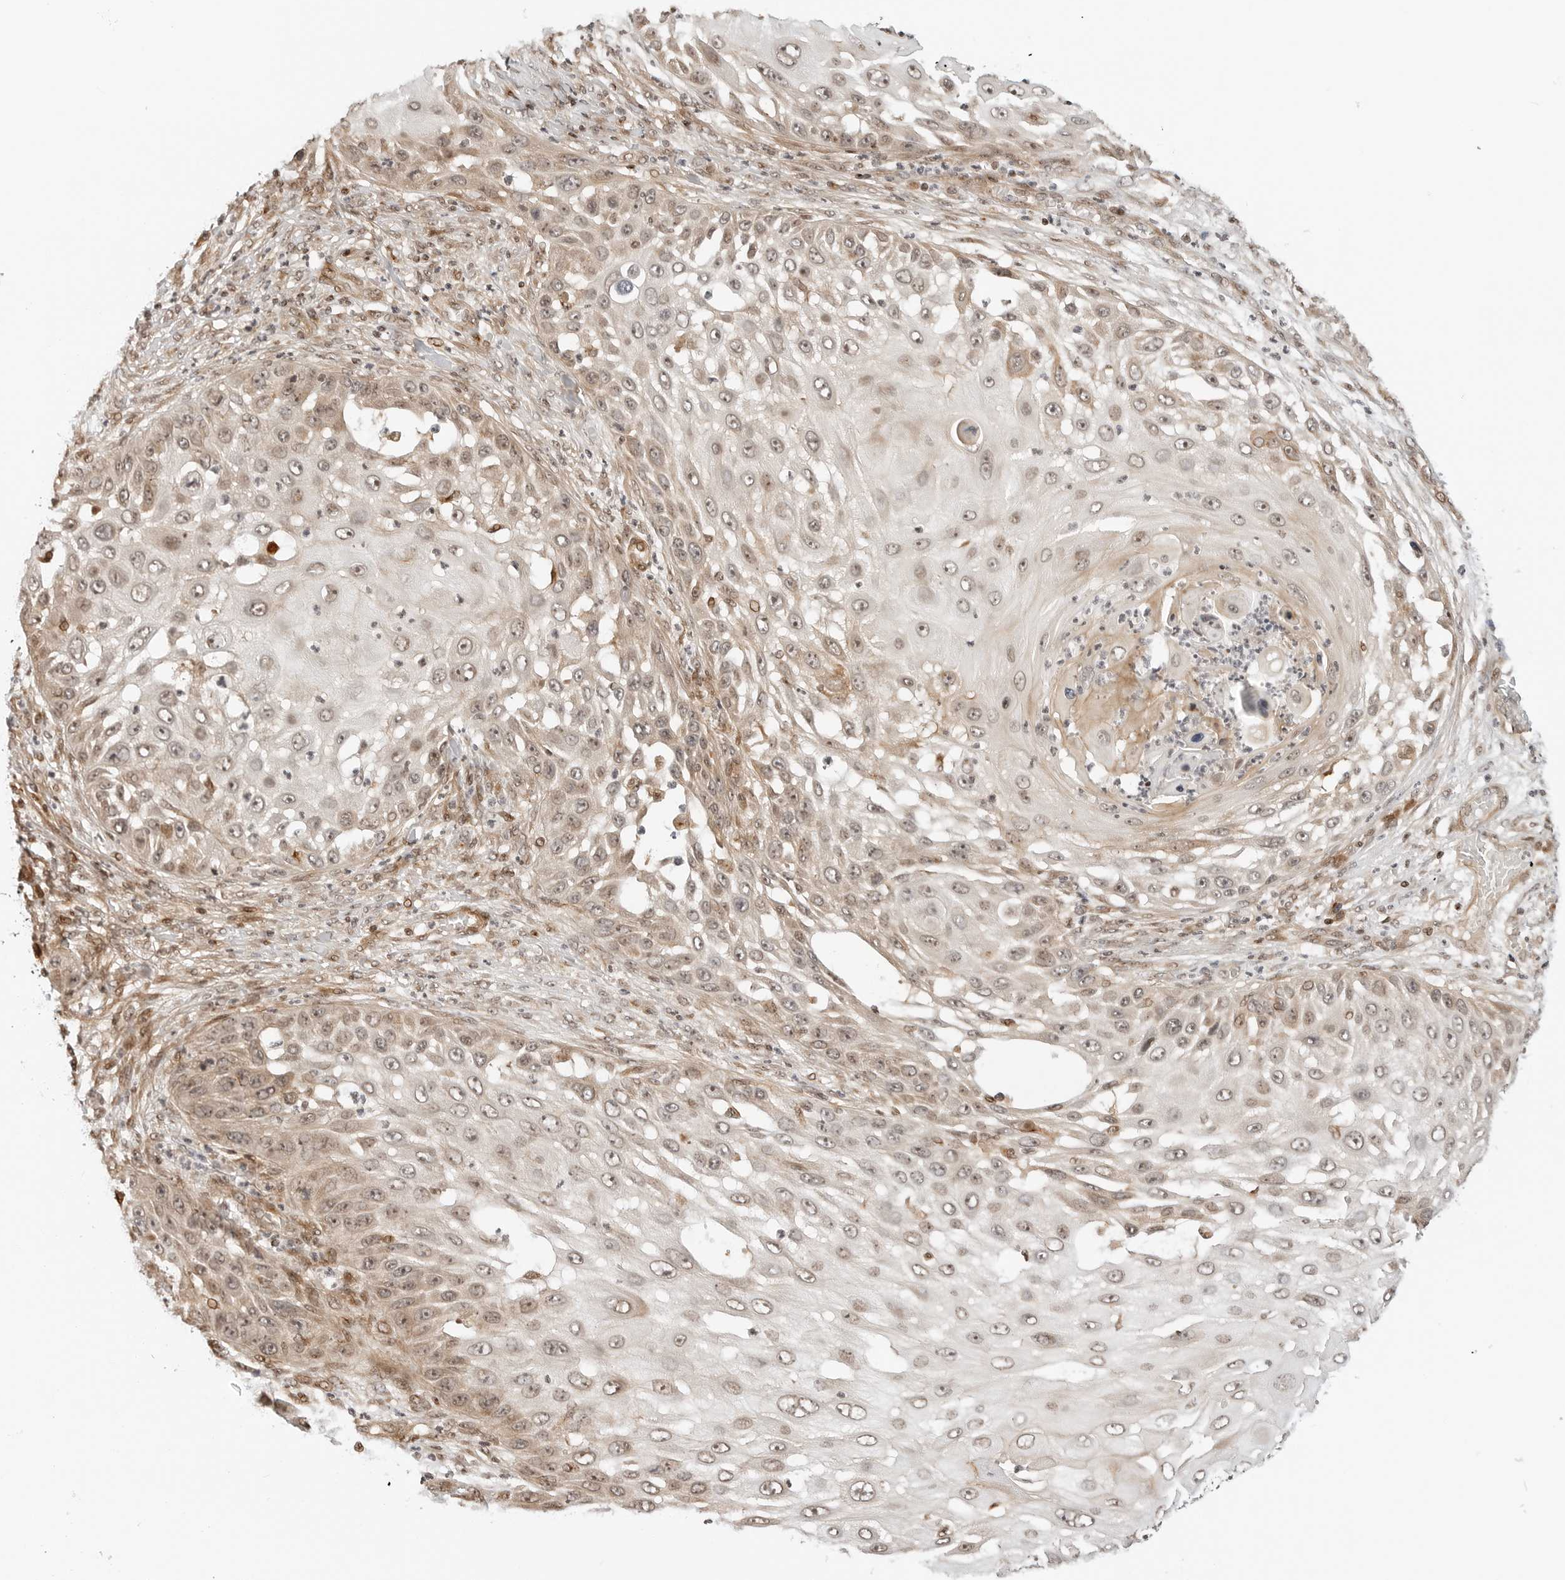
{"staining": {"intensity": "weak", "quantity": ">75%", "location": "cytoplasmic/membranous,nuclear"}, "tissue": "skin cancer", "cell_type": "Tumor cells", "image_type": "cancer", "snomed": [{"axis": "morphology", "description": "Squamous cell carcinoma, NOS"}, {"axis": "topography", "description": "Skin"}], "caption": "Protein staining by IHC reveals weak cytoplasmic/membranous and nuclear positivity in about >75% of tumor cells in skin squamous cell carcinoma. Using DAB (3,3'-diaminobenzidine) (brown) and hematoxylin (blue) stains, captured at high magnification using brightfield microscopy.", "gene": "GEM", "patient": {"sex": "female", "age": 44}}